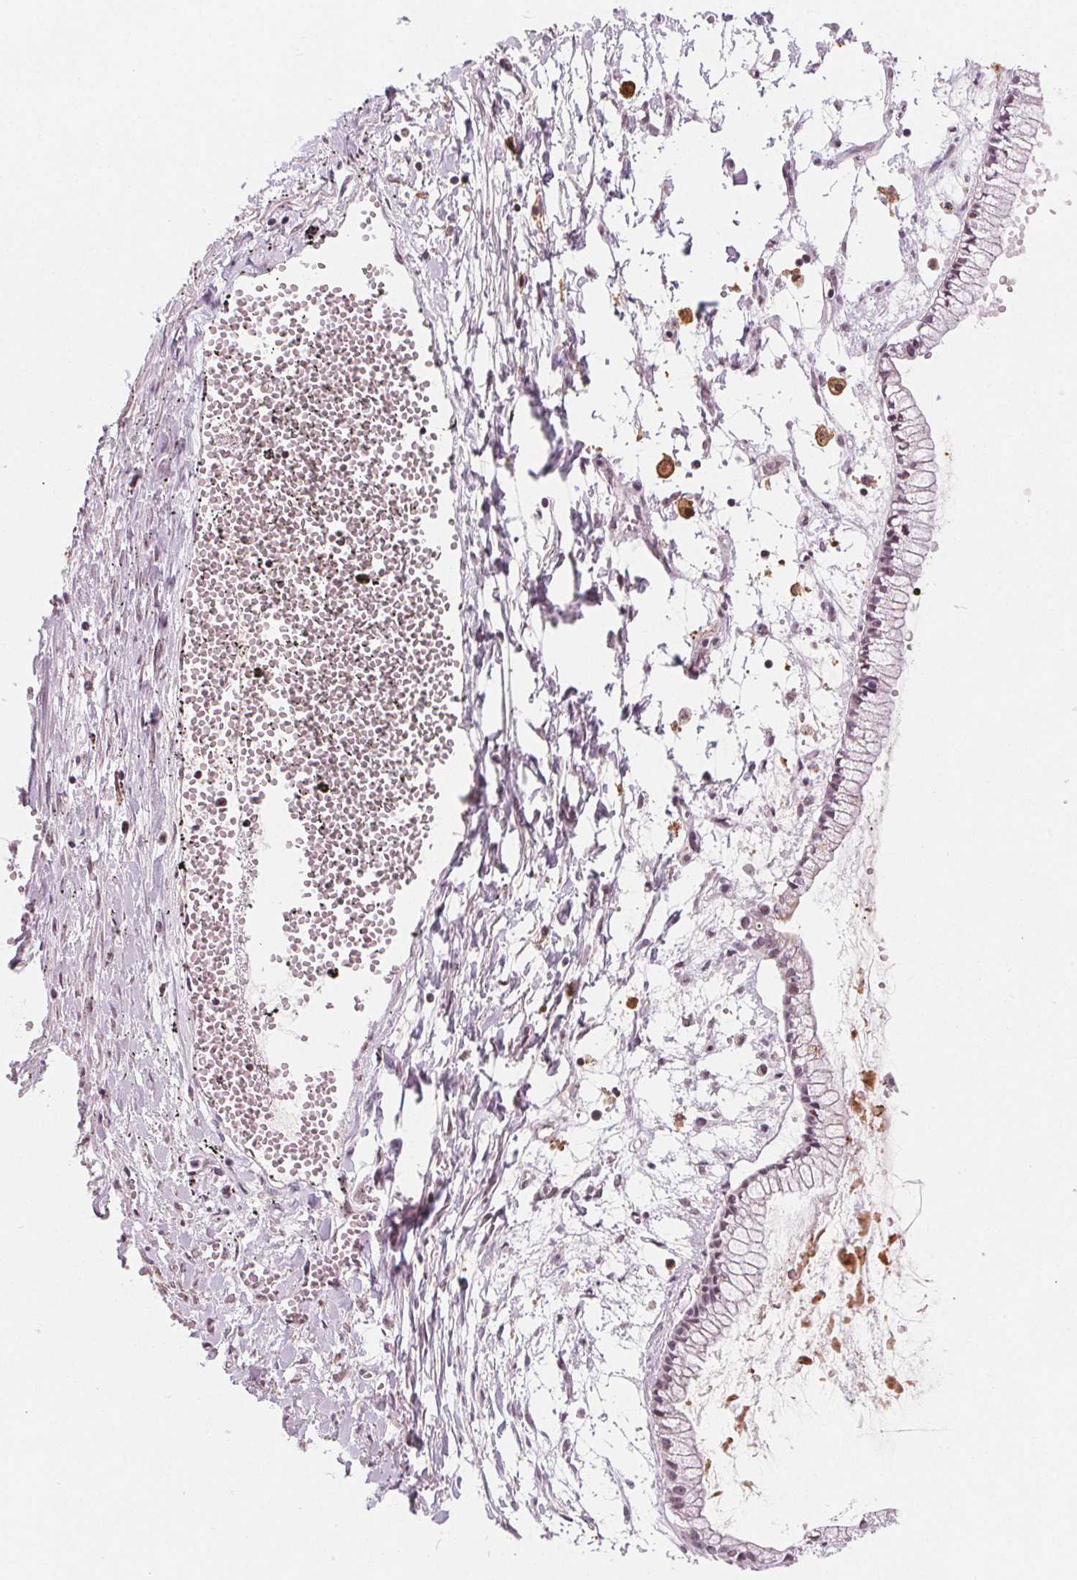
{"staining": {"intensity": "weak", "quantity": "<25%", "location": "nuclear"}, "tissue": "ovarian cancer", "cell_type": "Tumor cells", "image_type": "cancer", "snomed": [{"axis": "morphology", "description": "Cystadenocarcinoma, mucinous, NOS"}, {"axis": "topography", "description": "Ovary"}], "caption": "Protein analysis of ovarian cancer exhibits no significant staining in tumor cells. (DAB (3,3'-diaminobenzidine) immunohistochemistry visualized using brightfield microscopy, high magnification).", "gene": "DPM2", "patient": {"sex": "female", "age": 67}}